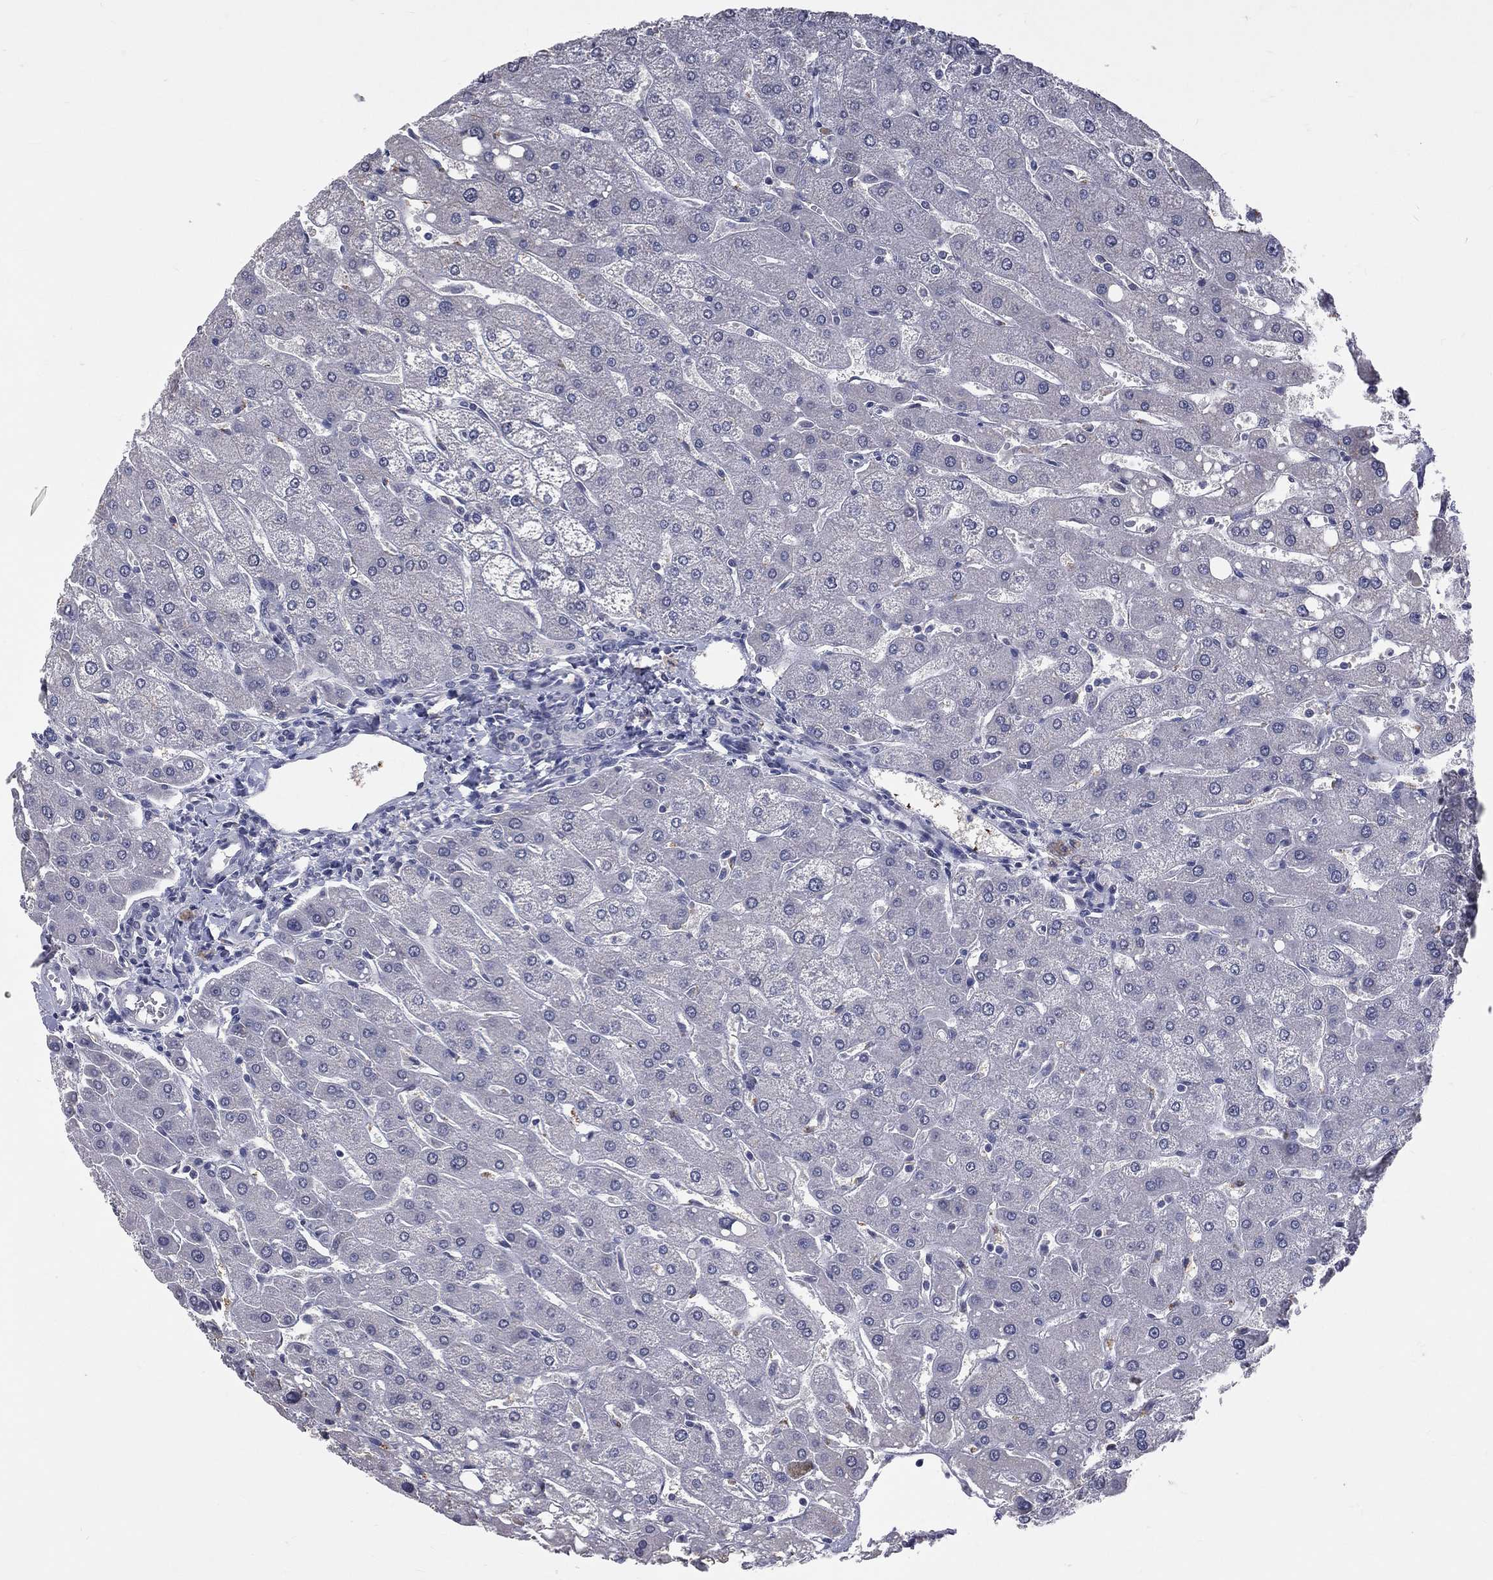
{"staining": {"intensity": "negative", "quantity": "none", "location": "none"}, "tissue": "liver", "cell_type": "Cholangiocytes", "image_type": "normal", "snomed": [{"axis": "morphology", "description": "Normal tissue, NOS"}, {"axis": "topography", "description": "Liver"}], "caption": "Protein analysis of unremarkable liver displays no significant expression in cholangiocytes. (Stains: DAB (3,3'-diaminobenzidine) immunohistochemistry (IHC) with hematoxylin counter stain, Microscopy: brightfield microscopy at high magnification).", "gene": "DSG4", "patient": {"sex": "male", "age": 67}}